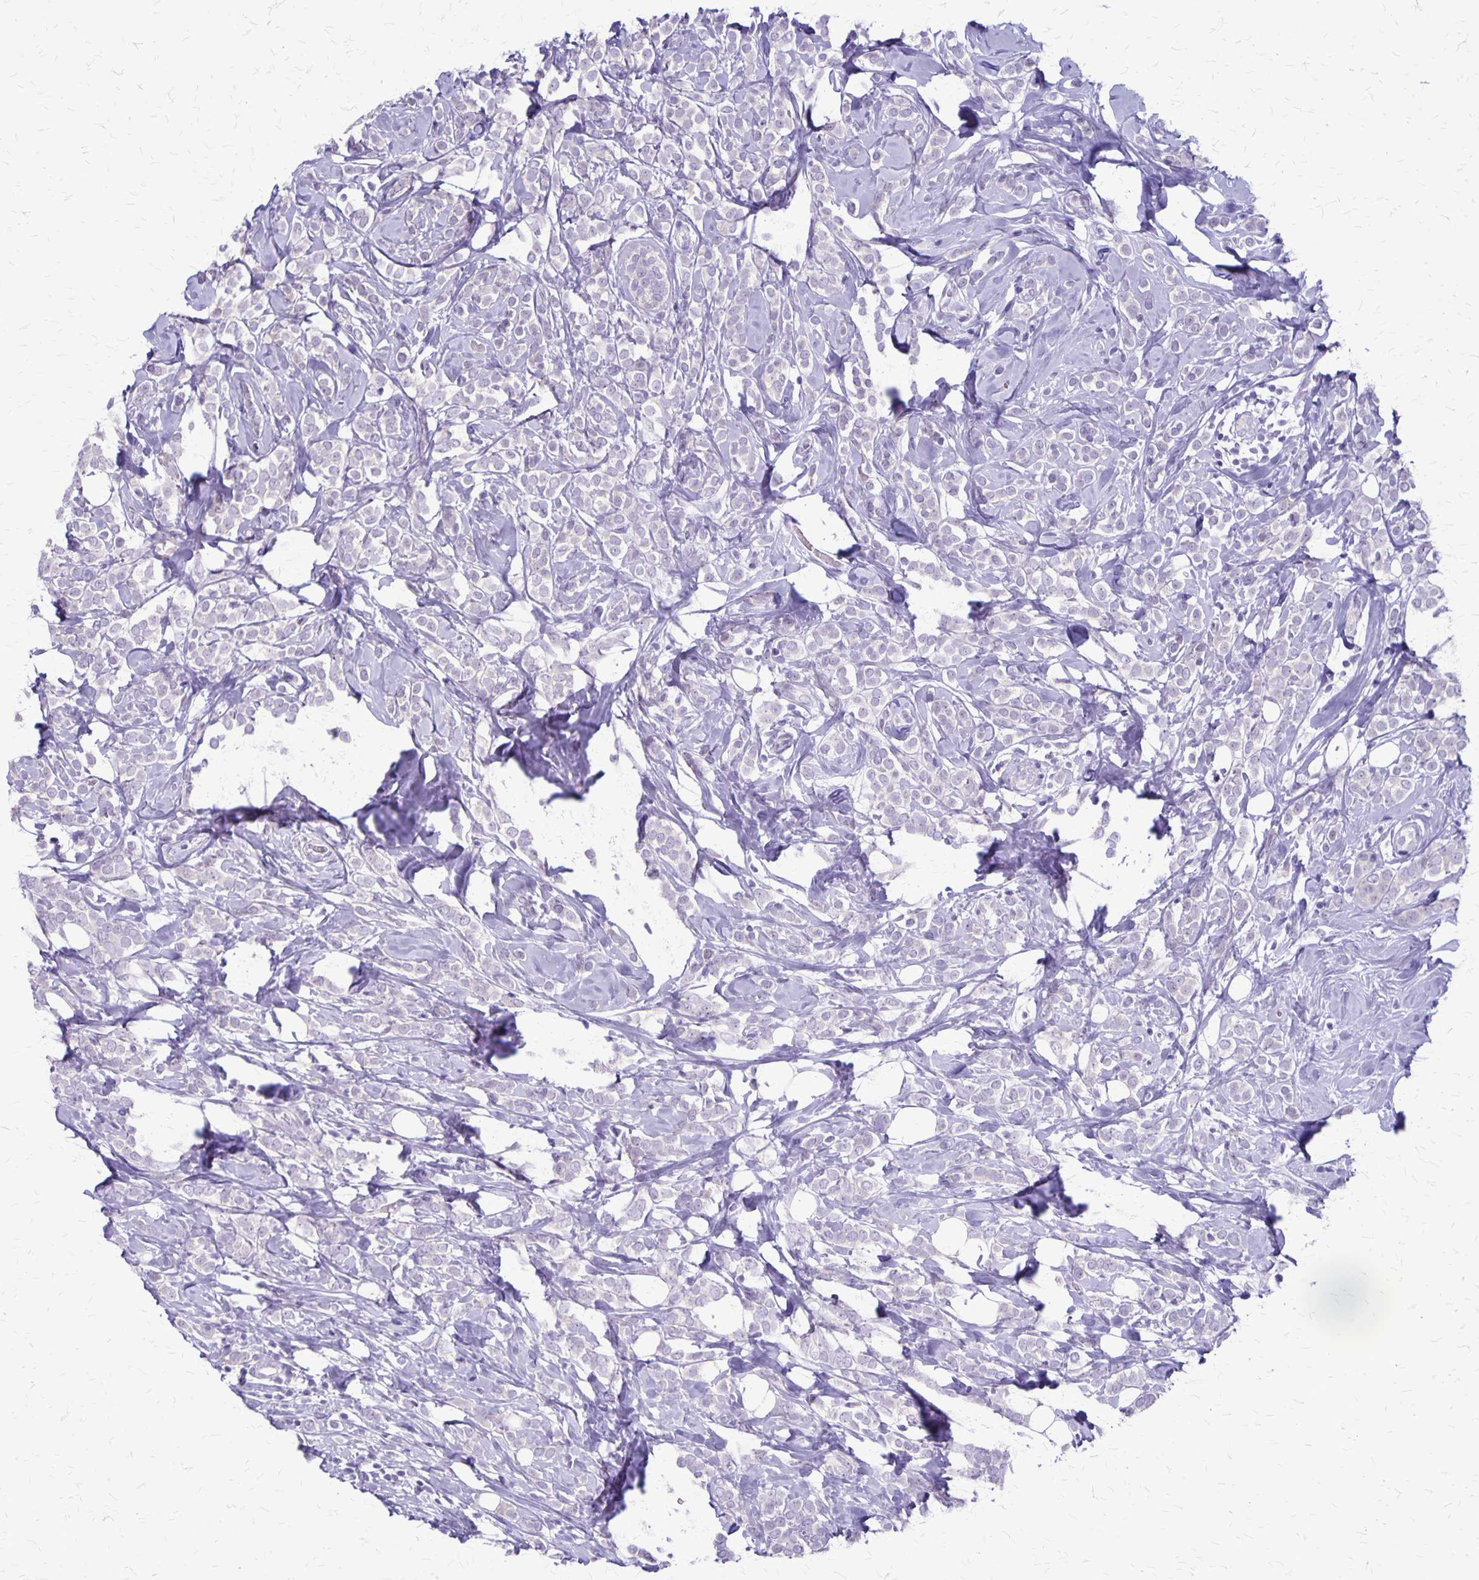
{"staining": {"intensity": "negative", "quantity": "none", "location": "none"}, "tissue": "breast cancer", "cell_type": "Tumor cells", "image_type": "cancer", "snomed": [{"axis": "morphology", "description": "Lobular carcinoma"}, {"axis": "topography", "description": "Breast"}], "caption": "Tumor cells show no significant protein expression in breast lobular carcinoma. The staining is performed using DAB brown chromogen with nuclei counter-stained in using hematoxylin.", "gene": "PLXNB3", "patient": {"sex": "female", "age": 49}}